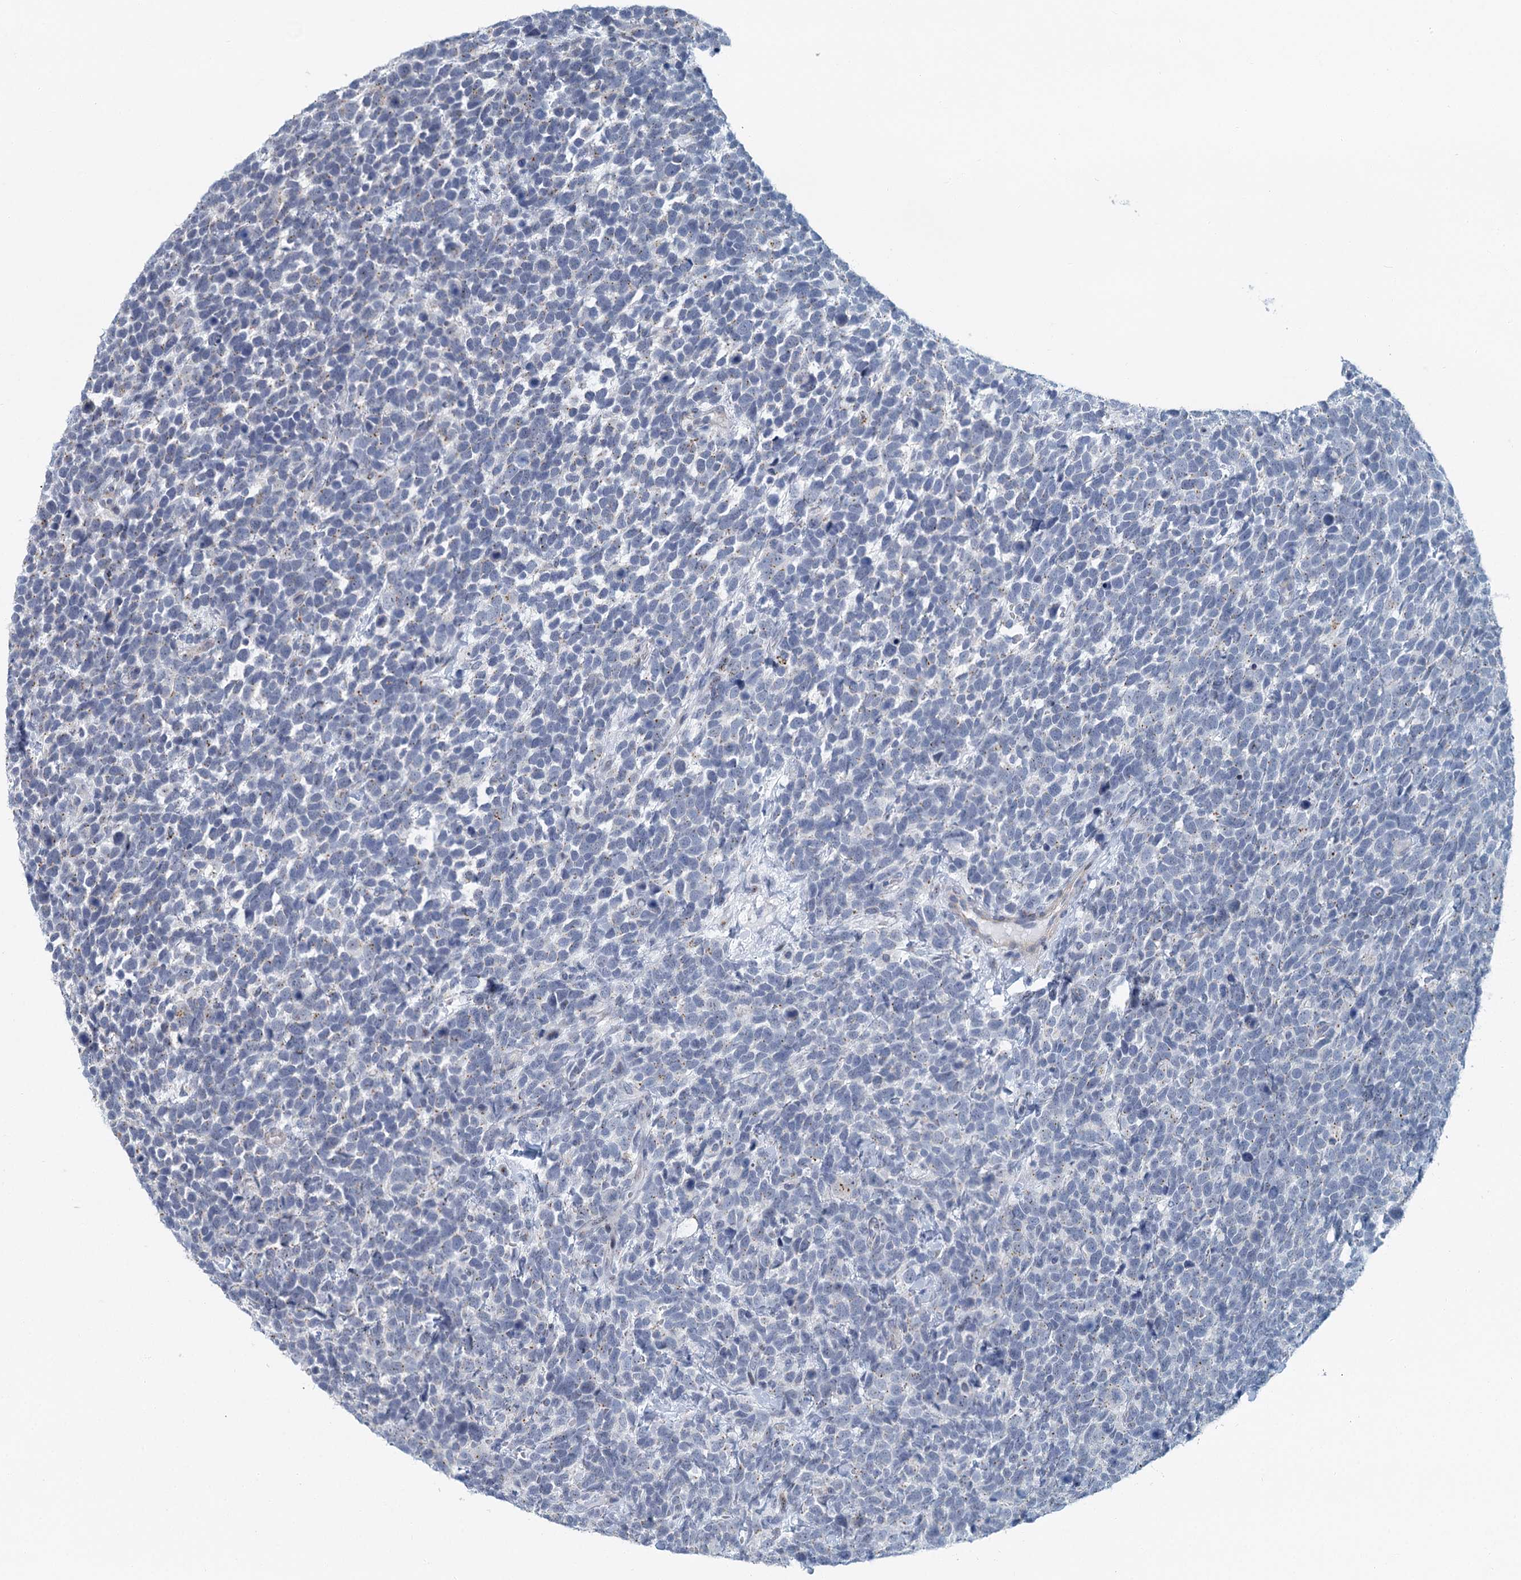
{"staining": {"intensity": "negative", "quantity": "none", "location": "none"}, "tissue": "urothelial cancer", "cell_type": "Tumor cells", "image_type": "cancer", "snomed": [{"axis": "morphology", "description": "Urothelial carcinoma, High grade"}, {"axis": "topography", "description": "Urinary bladder"}], "caption": "An immunohistochemistry (IHC) photomicrograph of urothelial carcinoma (high-grade) is shown. There is no staining in tumor cells of urothelial carcinoma (high-grade).", "gene": "ZNF527", "patient": {"sex": "female", "age": 82}}